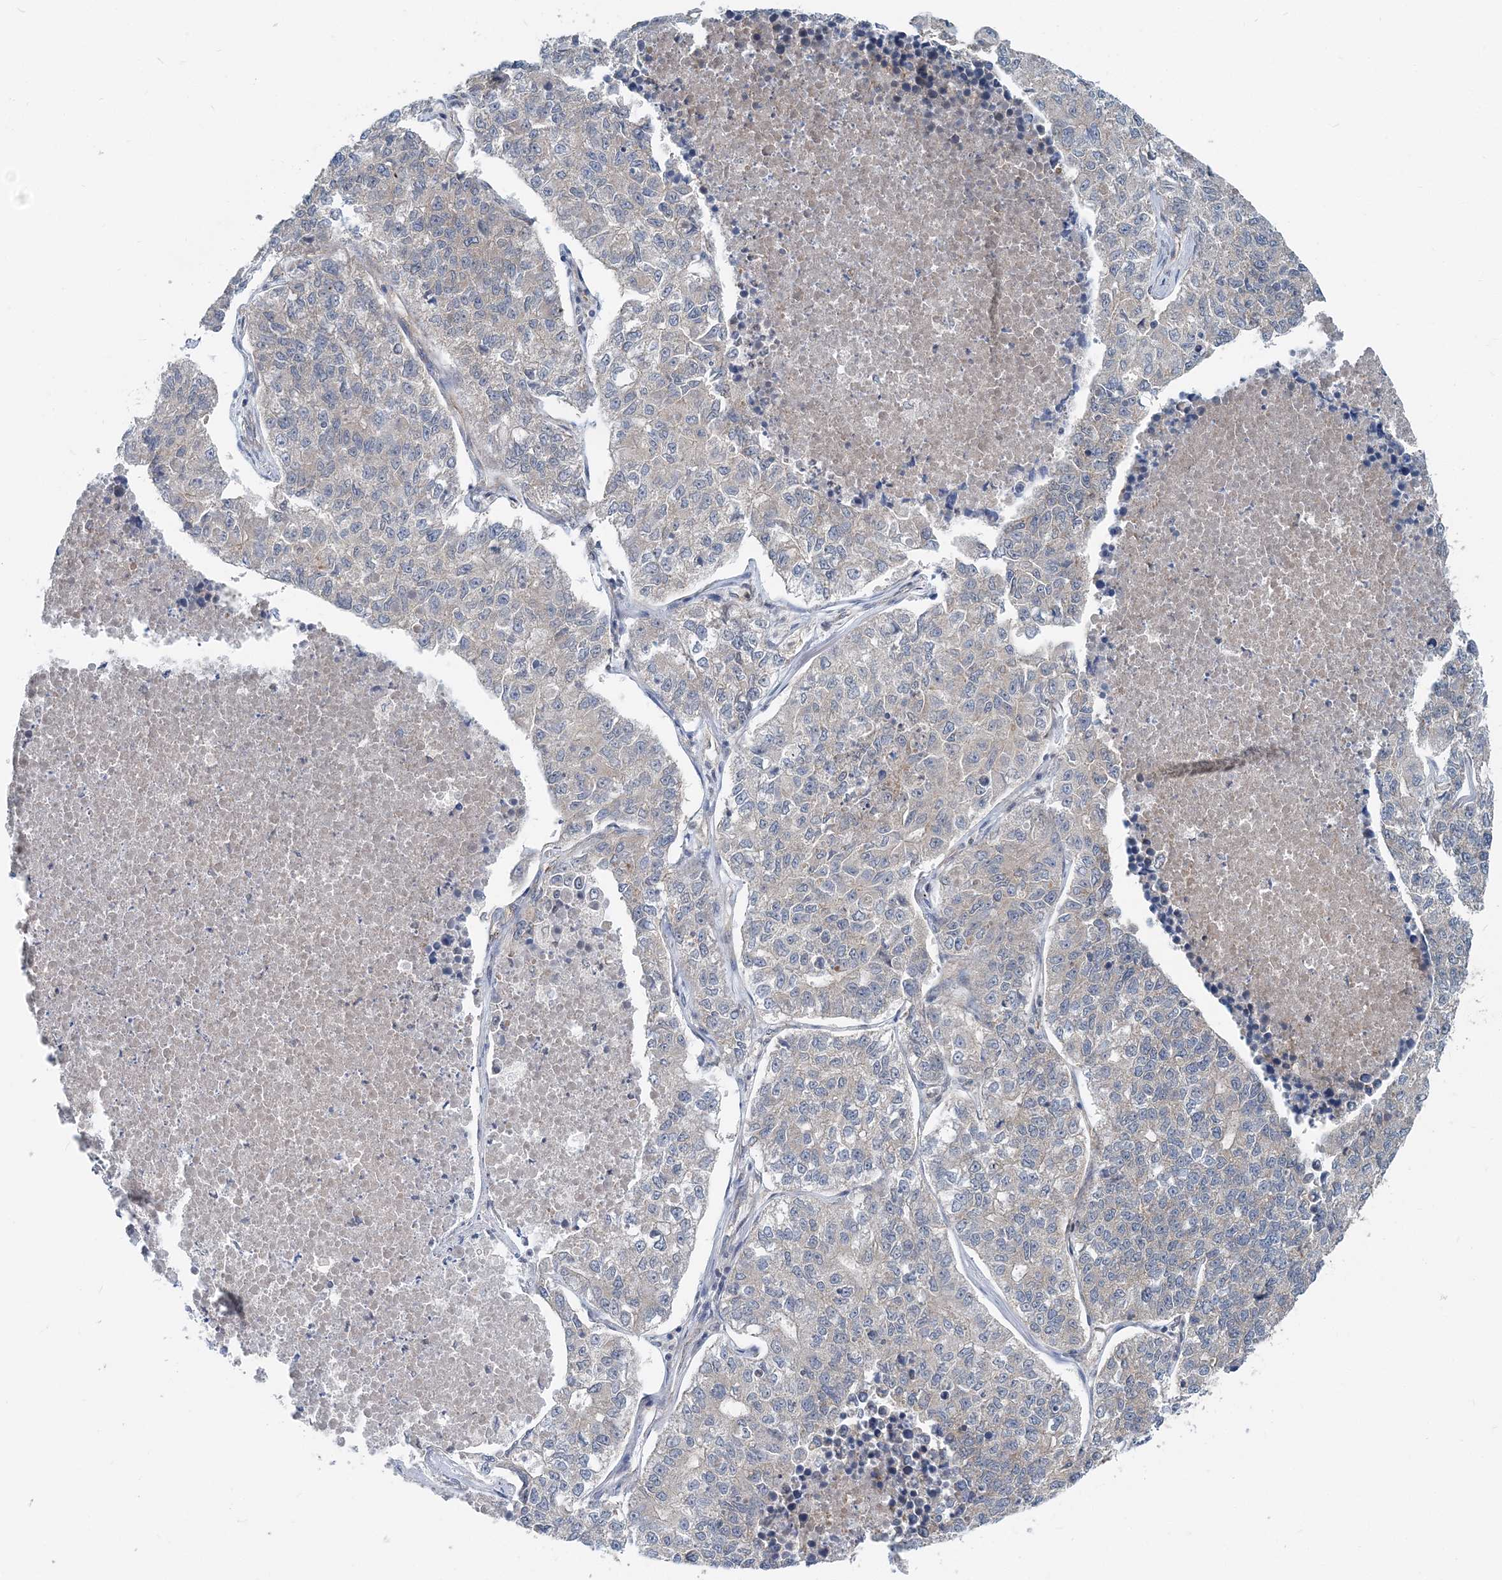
{"staining": {"intensity": "negative", "quantity": "none", "location": "none"}, "tissue": "lung cancer", "cell_type": "Tumor cells", "image_type": "cancer", "snomed": [{"axis": "morphology", "description": "Adenocarcinoma, NOS"}, {"axis": "topography", "description": "Lung"}], "caption": "DAB immunohistochemical staining of human lung adenocarcinoma demonstrates no significant expression in tumor cells.", "gene": "MOB4", "patient": {"sex": "male", "age": 49}}